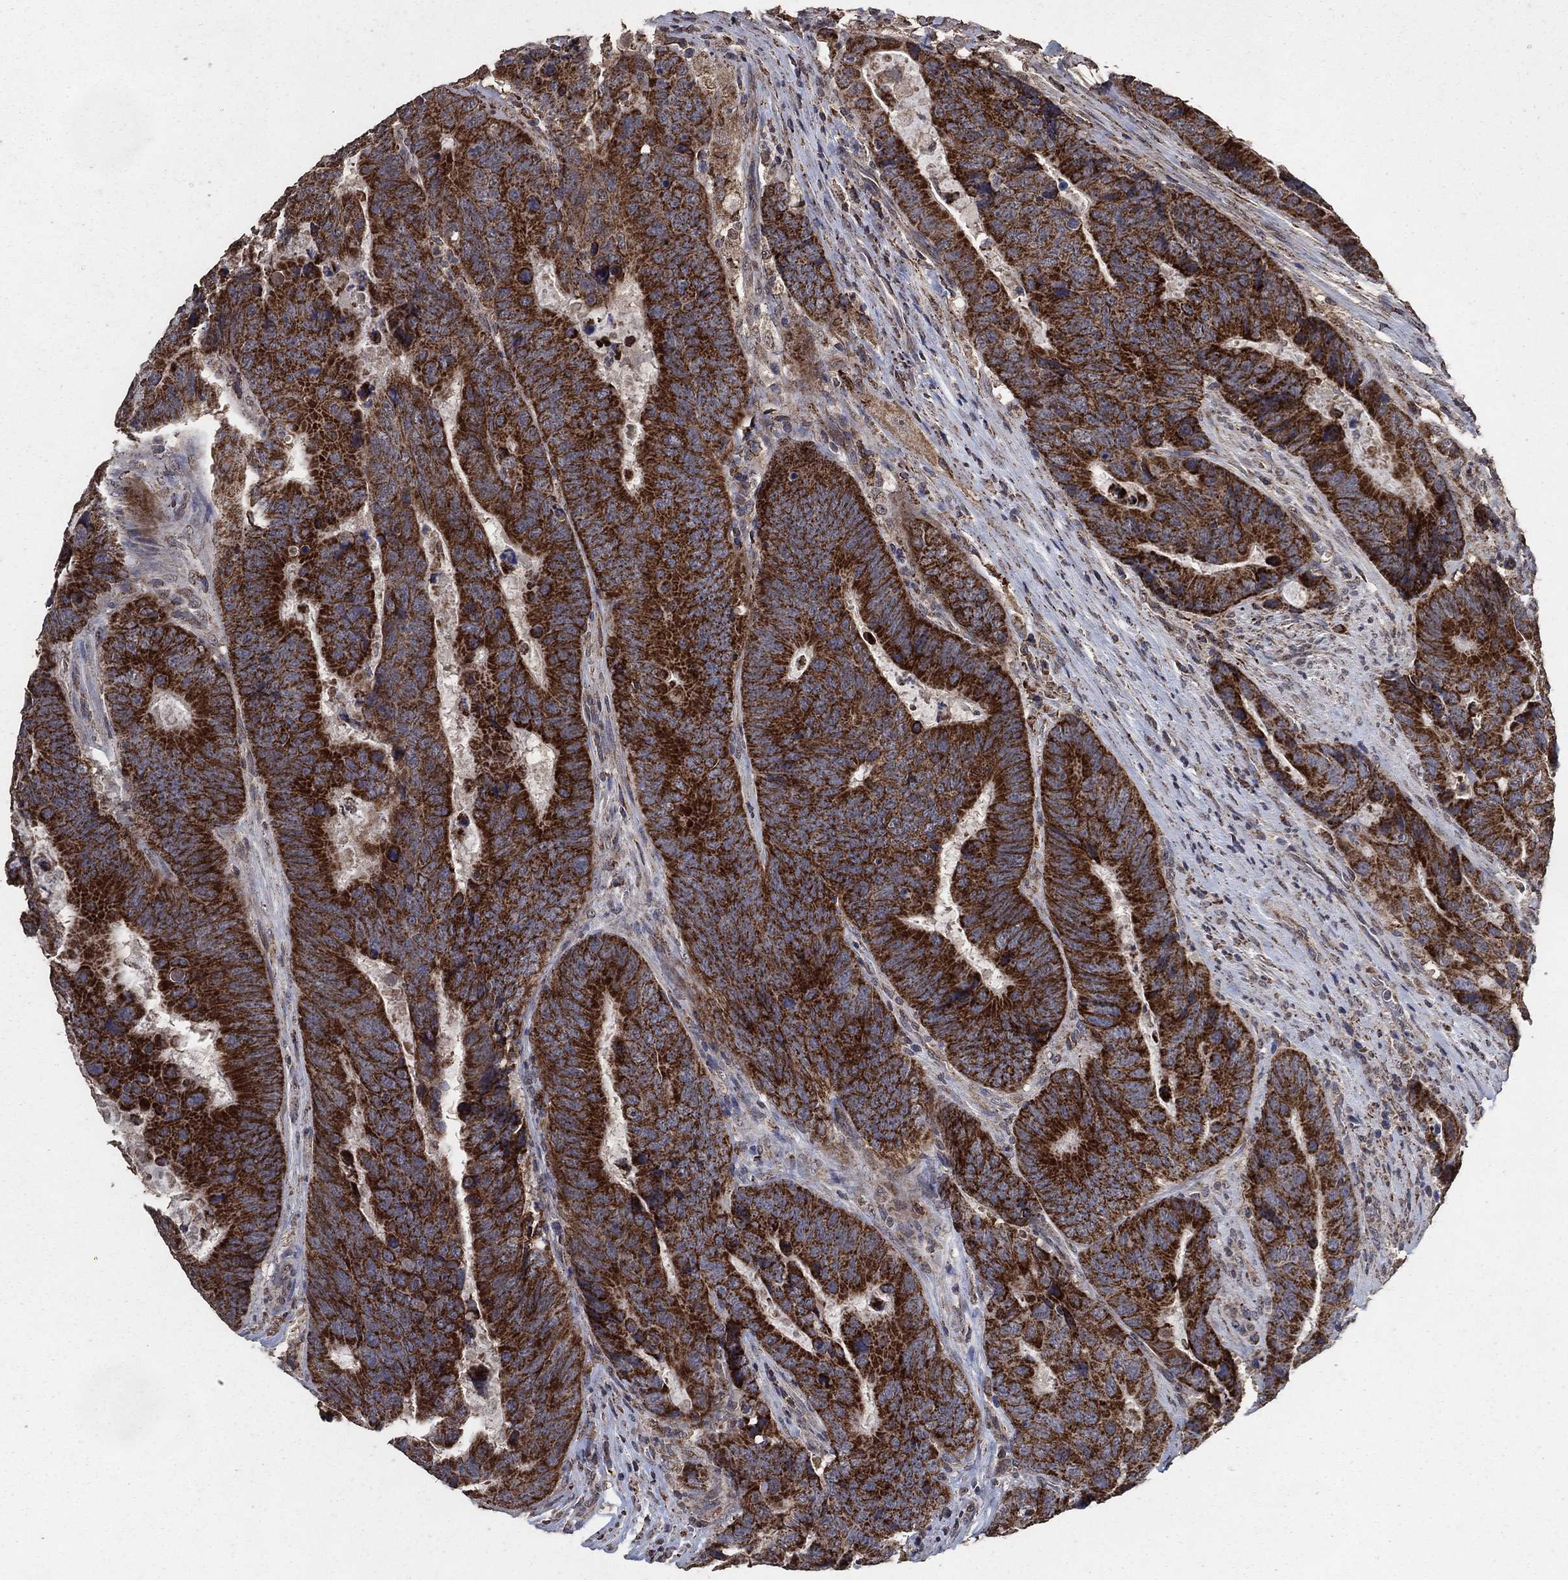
{"staining": {"intensity": "strong", "quantity": ">75%", "location": "cytoplasmic/membranous"}, "tissue": "colorectal cancer", "cell_type": "Tumor cells", "image_type": "cancer", "snomed": [{"axis": "morphology", "description": "Adenocarcinoma, NOS"}, {"axis": "topography", "description": "Colon"}], "caption": "Colorectal adenocarcinoma stained with a protein marker reveals strong staining in tumor cells.", "gene": "MRPS24", "patient": {"sex": "female", "age": 56}}